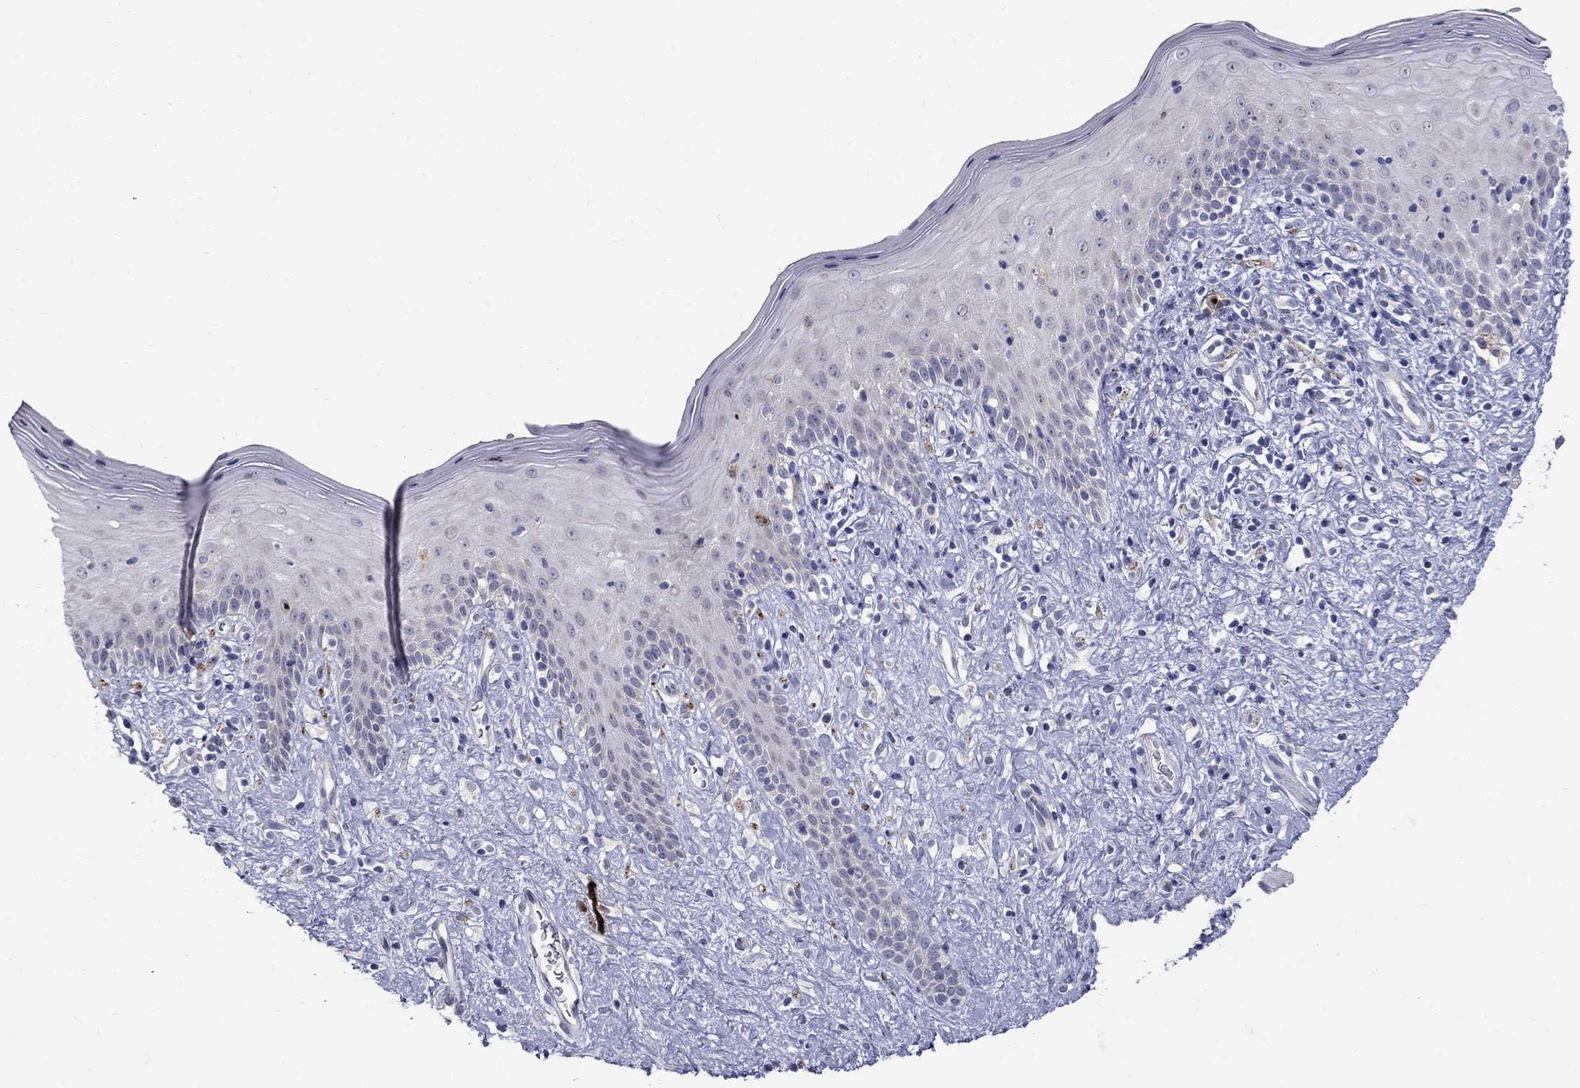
{"staining": {"intensity": "negative", "quantity": "none", "location": "none"}, "tissue": "vagina", "cell_type": "Squamous epithelial cells", "image_type": "normal", "snomed": [{"axis": "morphology", "description": "Normal tissue, NOS"}, {"axis": "topography", "description": "Vagina"}], "caption": "Immunohistochemistry (IHC) of unremarkable human vagina reveals no expression in squamous epithelial cells.", "gene": "TP53TG5", "patient": {"sex": "female", "age": 47}}